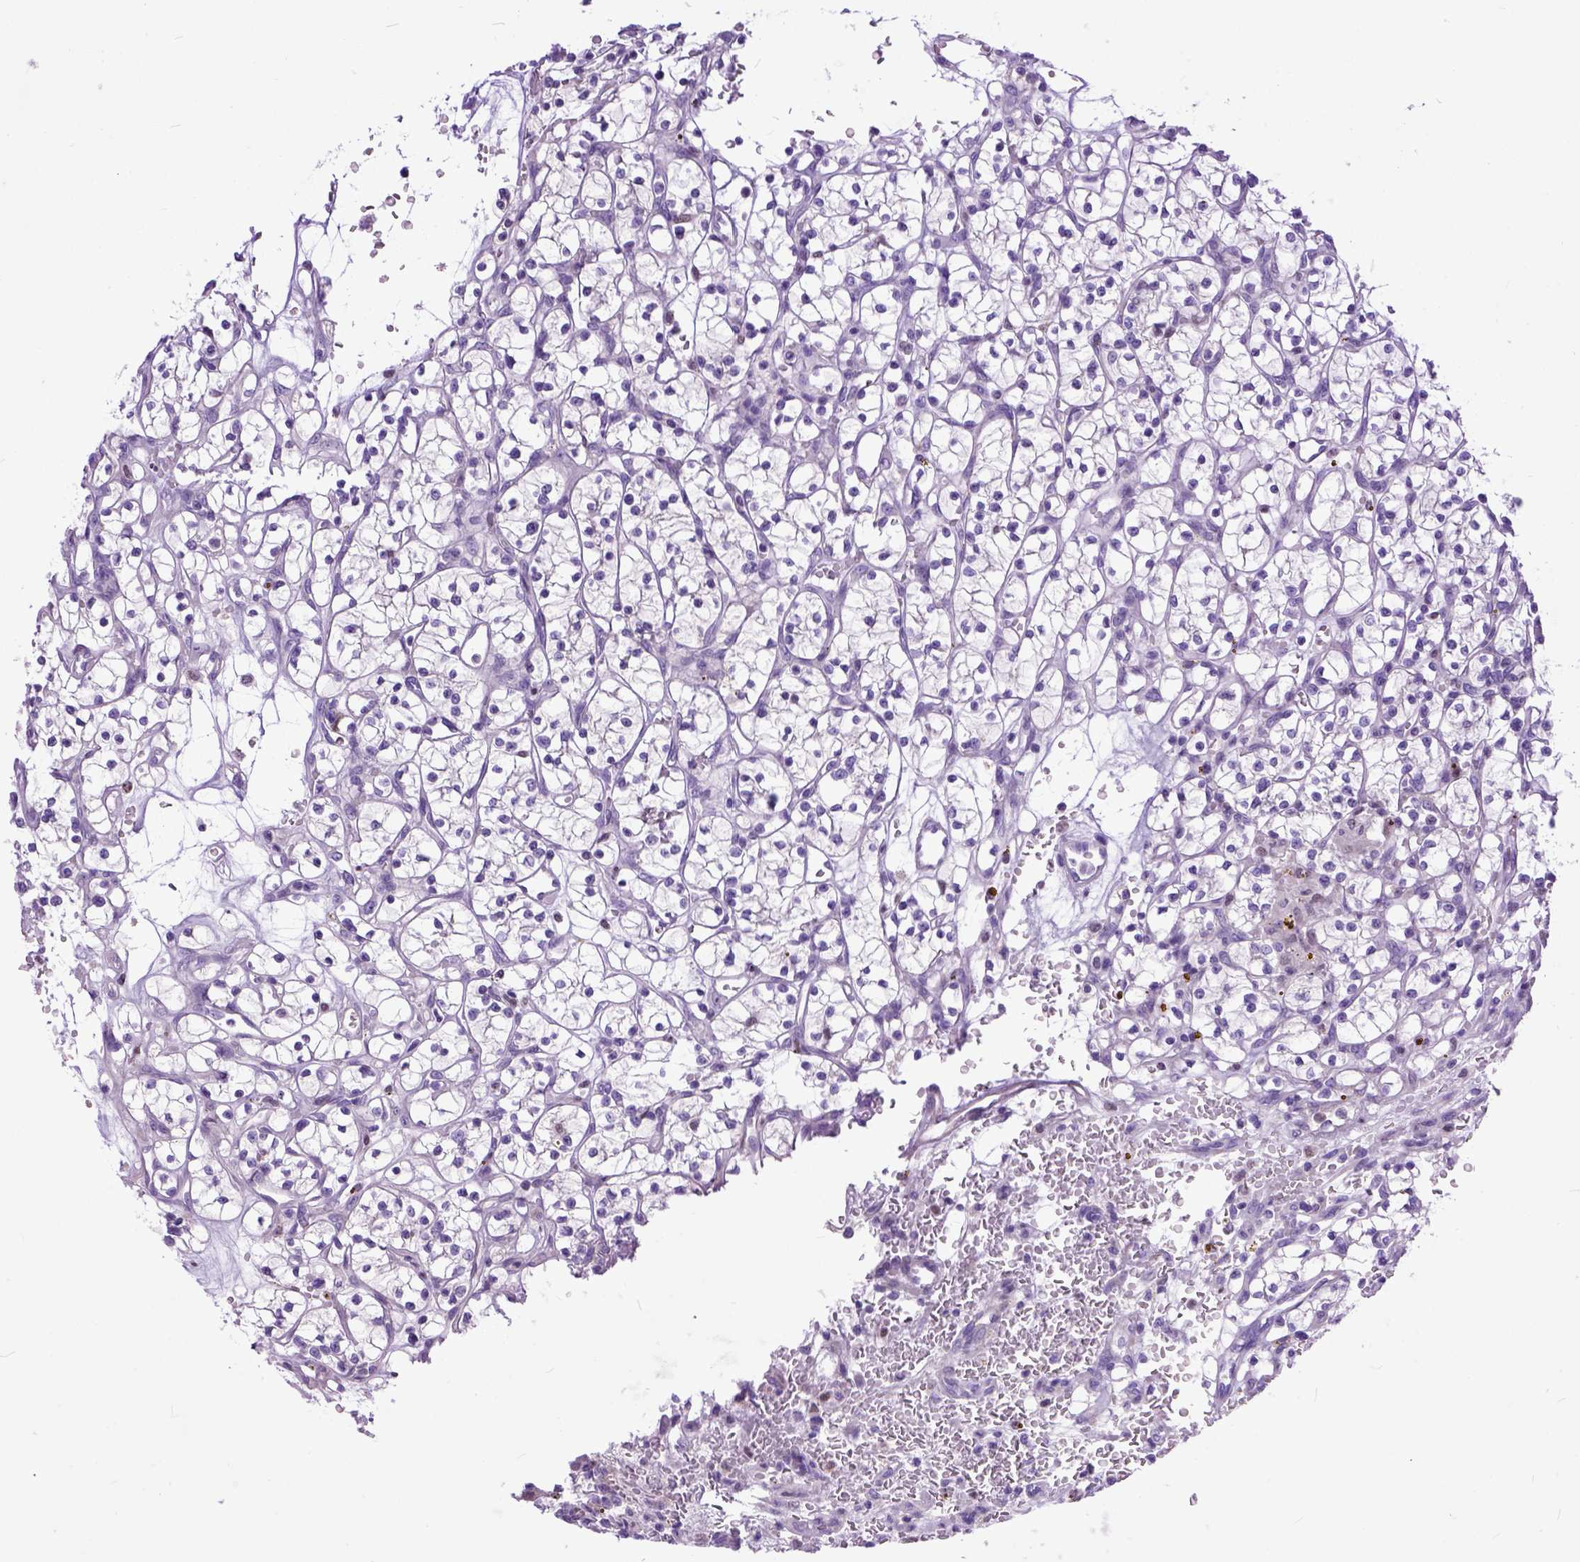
{"staining": {"intensity": "negative", "quantity": "none", "location": "none"}, "tissue": "renal cancer", "cell_type": "Tumor cells", "image_type": "cancer", "snomed": [{"axis": "morphology", "description": "Adenocarcinoma, NOS"}, {"axis": "topography", "description": "Kidney"}], "caption": "Immunohistochemical staining of human renal cancer shows no significant staining in tumor cells. (Stains: DAB immunohistochemistry (IHC) with hematoxylin counter stain, Microscopy: brightfield microscopy at high magnification).", "gene": "CRB1", "patient": {"sex": "female", "age": 64}}